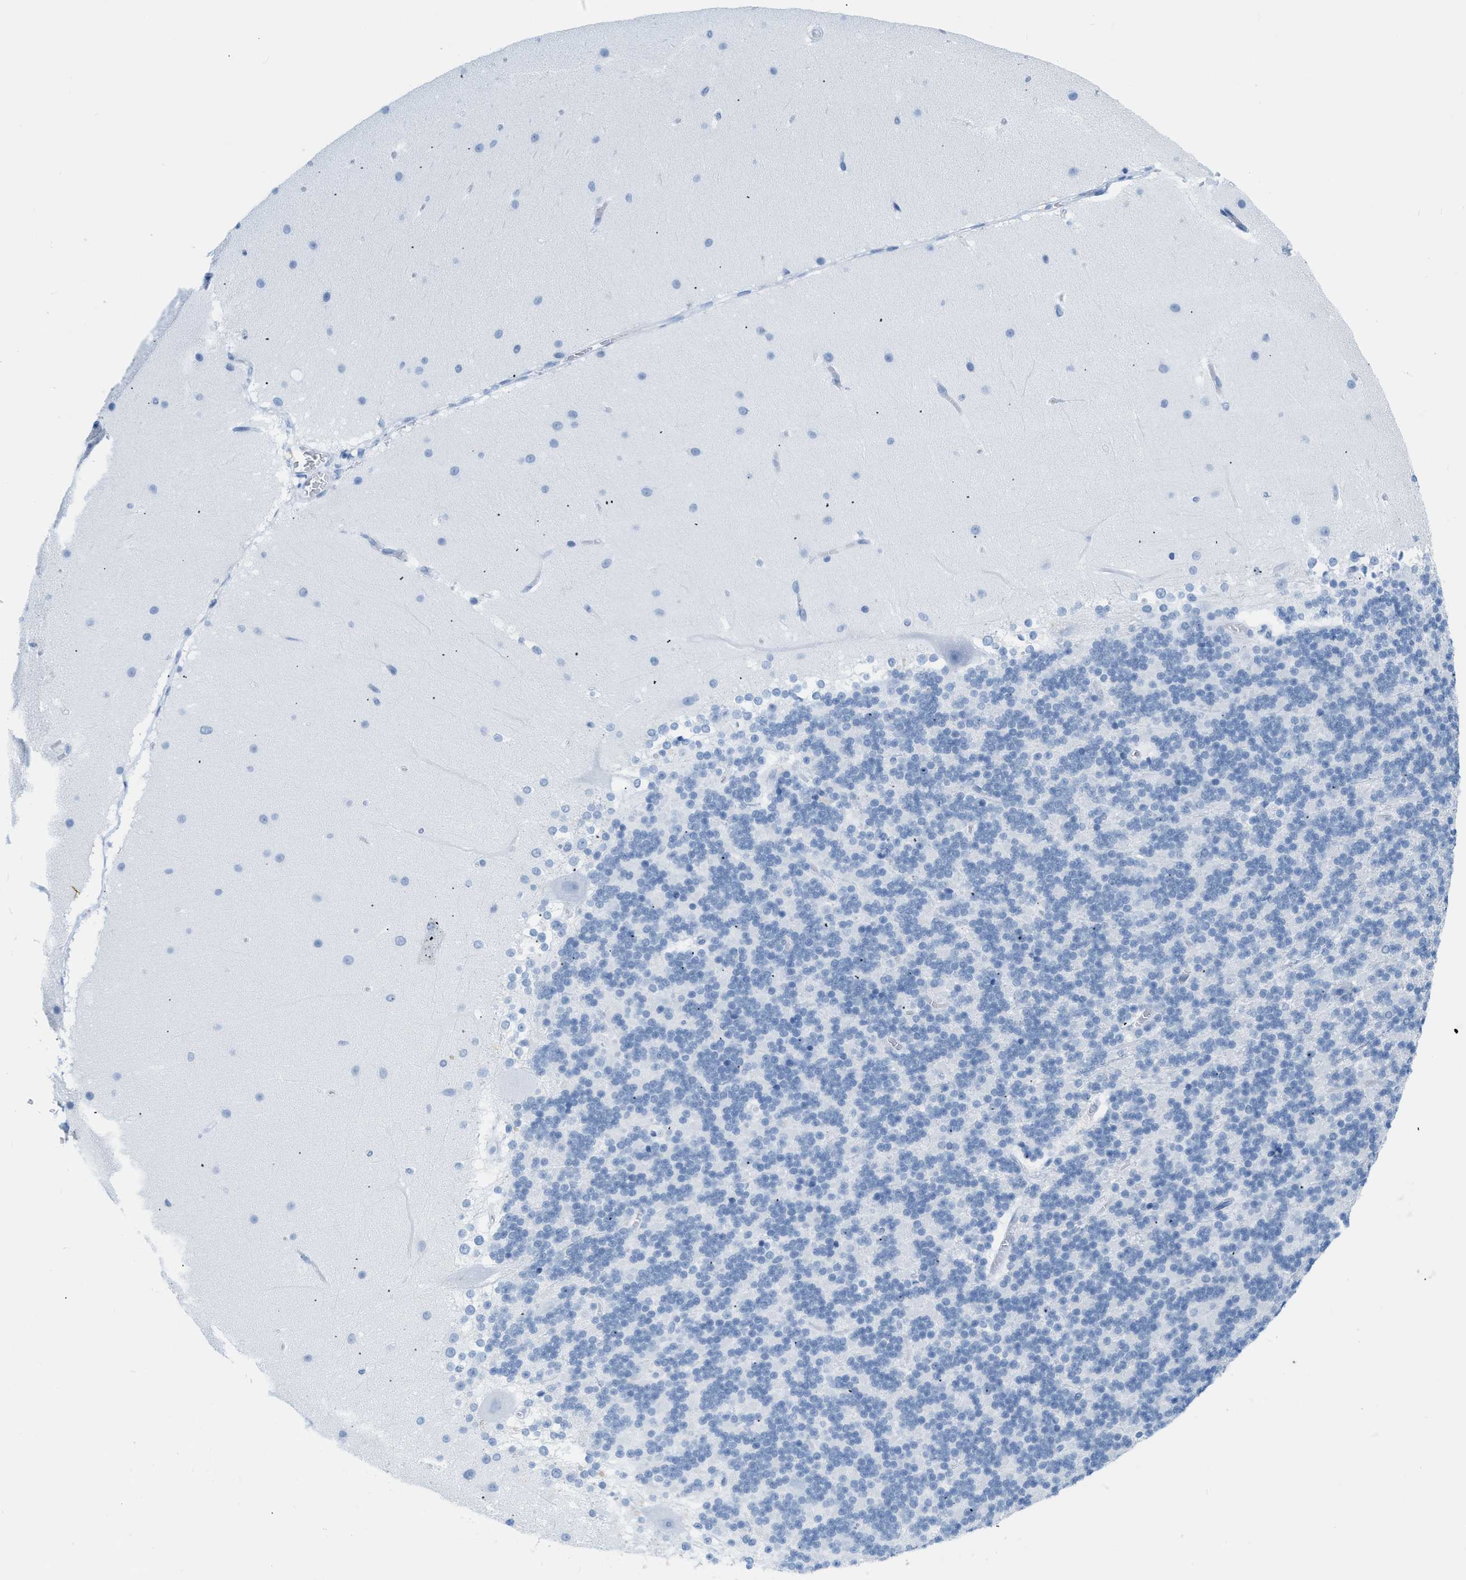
{"staining": {"intensity": "negative", "quantity": "none", "location": "none"}, "tissue": "cerebellum", "cell_type": "Cells in granular layer", "image_type": "normal", "snomed": [{"axis": "morphology", "description": "Normal tissue, NOS"}, {"axis": "topography", "description": "Cerebellum"}], "caption": "A high-resolution histopathology image shows immunohistochemistry staining of normal cerebellum, which displays no significant positivity in cells in granular layer.", "gene": "DES", "patient": {"sex": "female", "age": 19}}